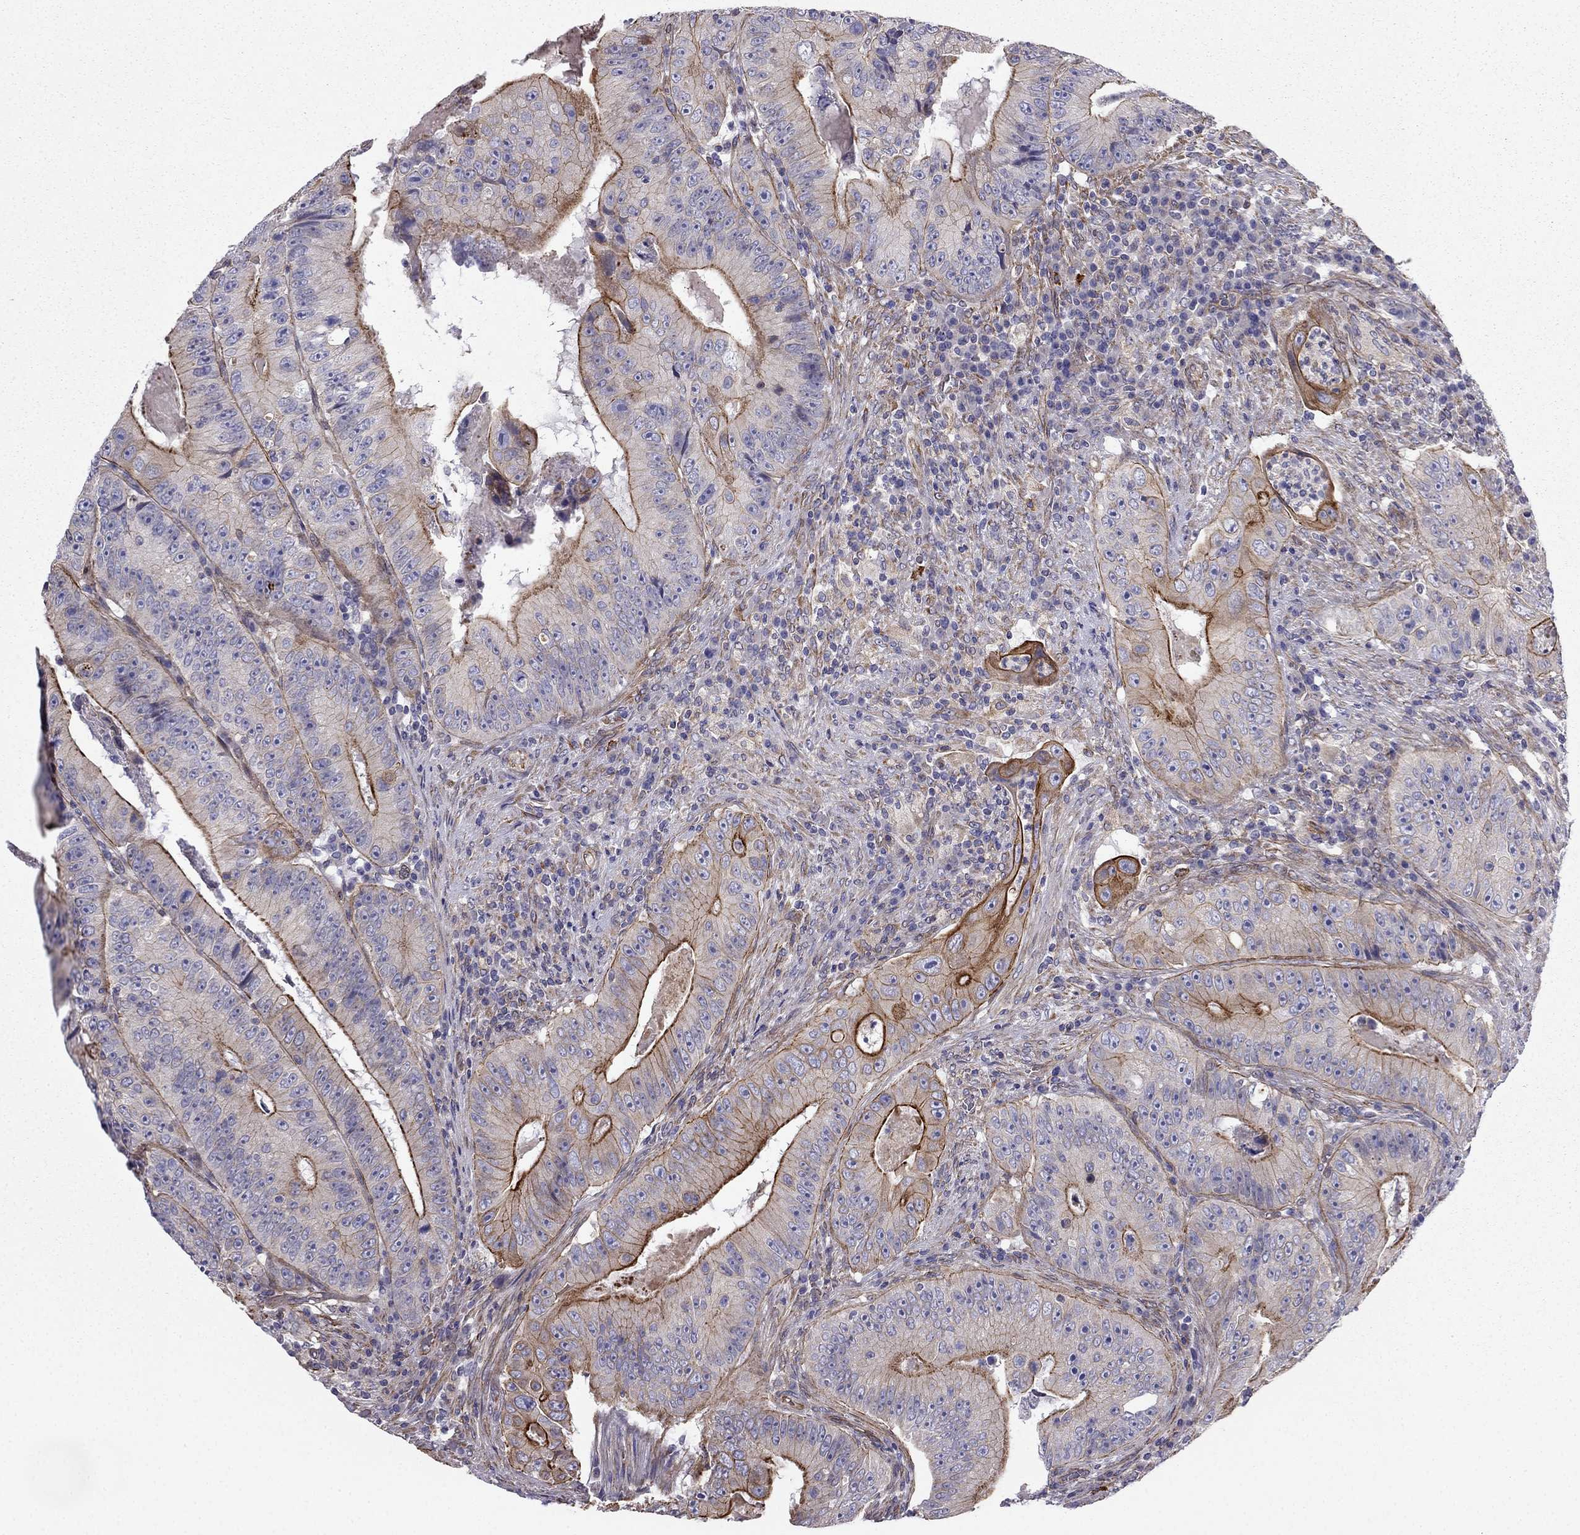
{"staining": {"intensity": "strong", "quantity": ">75%", "location": "cytoplasmic/membranous"}, "tissue": "colorectal cancer", "cell_type": "Tumor cells", "image_type": "cancer", "snomed": [{"axis": "morphology", "description": "Adenocarcinoma, NOS"}, {"axis": "topography", "description": "Colon"}], "caption": "Immunohistochemical staining of colorectal cancer (adenocarcinoma) shows high levels of strong cytoplasmic/membranous positivity in about >75% of tumor cells.", "gene": "ENOX1", "patient": {"sex": "female", "age": 86}}